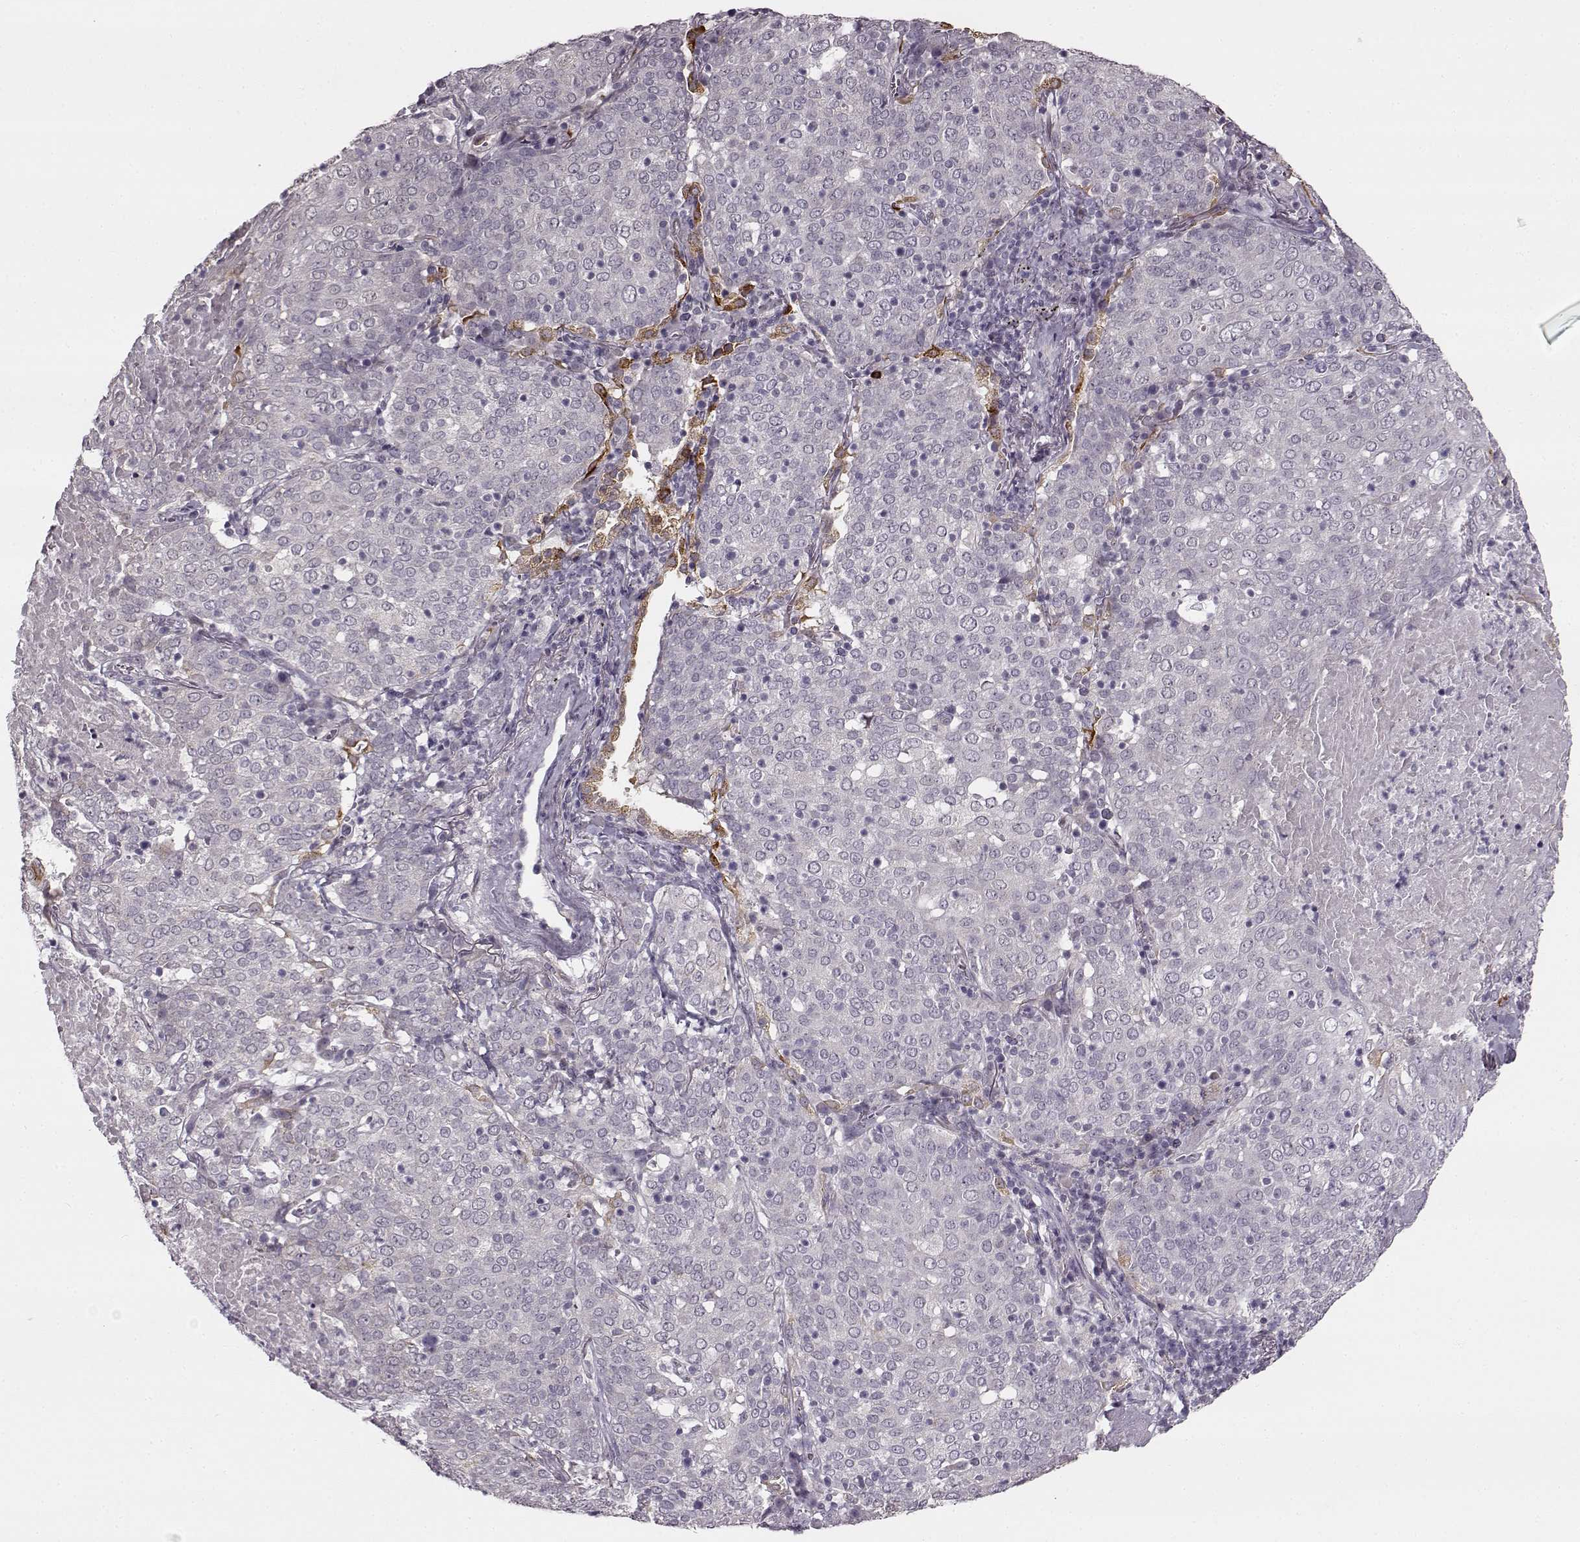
{"staining": {"intensity": "negative", "quantity": "none", "location": "none"}, "tissue": "lung cancer", "cell_type": "Tumor cells", "image_type": "cancer", "snomed": [{"axis": "morphology", "description": "Squamous cell carcinoma, NOS"}, {"axis": "topography", "description": "Lung"}], "caption": "This micrograph is of lung squamous cell carcinoma stained with IHC to label a protein in brown with the nuclei are counter-stained blue. There is no positivity in tumor cells.", "gene": "MAP6D1", "patient": {"sex": "male", "age": 82}}